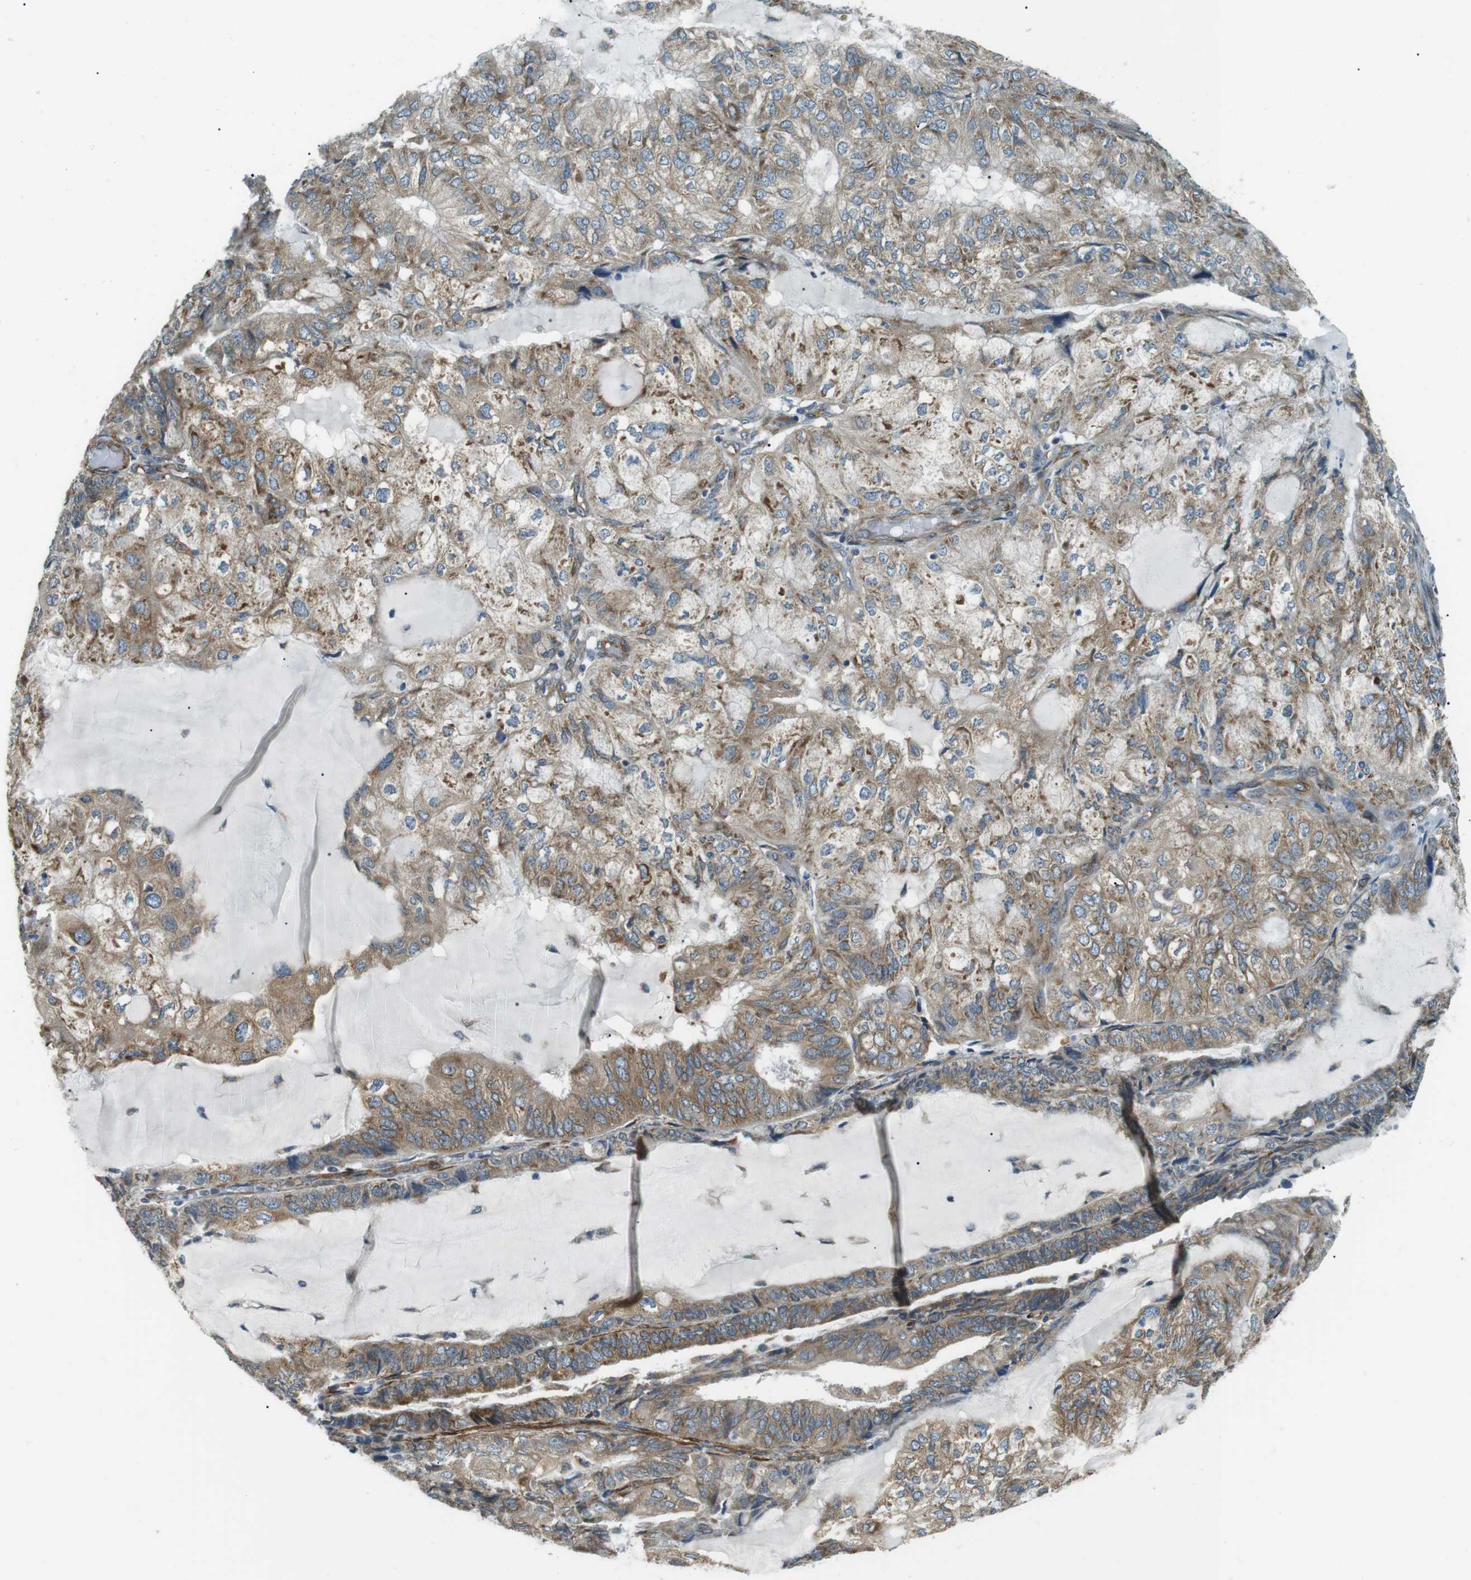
{"staining": {"intensity": "moderate", "quantity": ">75%", "location": "cytoplasmic/membranous"}, "tissue": "endometrial cancer", "cell_type": "Tumor cells", "image_type": "cancer", "snomed": [{"axis": "morphology", "description": "Adenocarcinoma, NOS"}, {"axis": "topography", "description": "Endometrium"}], "caption": "Protein expression analysis of endometrial cancer (adenocarcinoma) displays moderate cytoplasmic/membranous staining in about >75% of tumor cells.", "gene": "ODR4", "patient": {"sex": "female", "age": 81}}